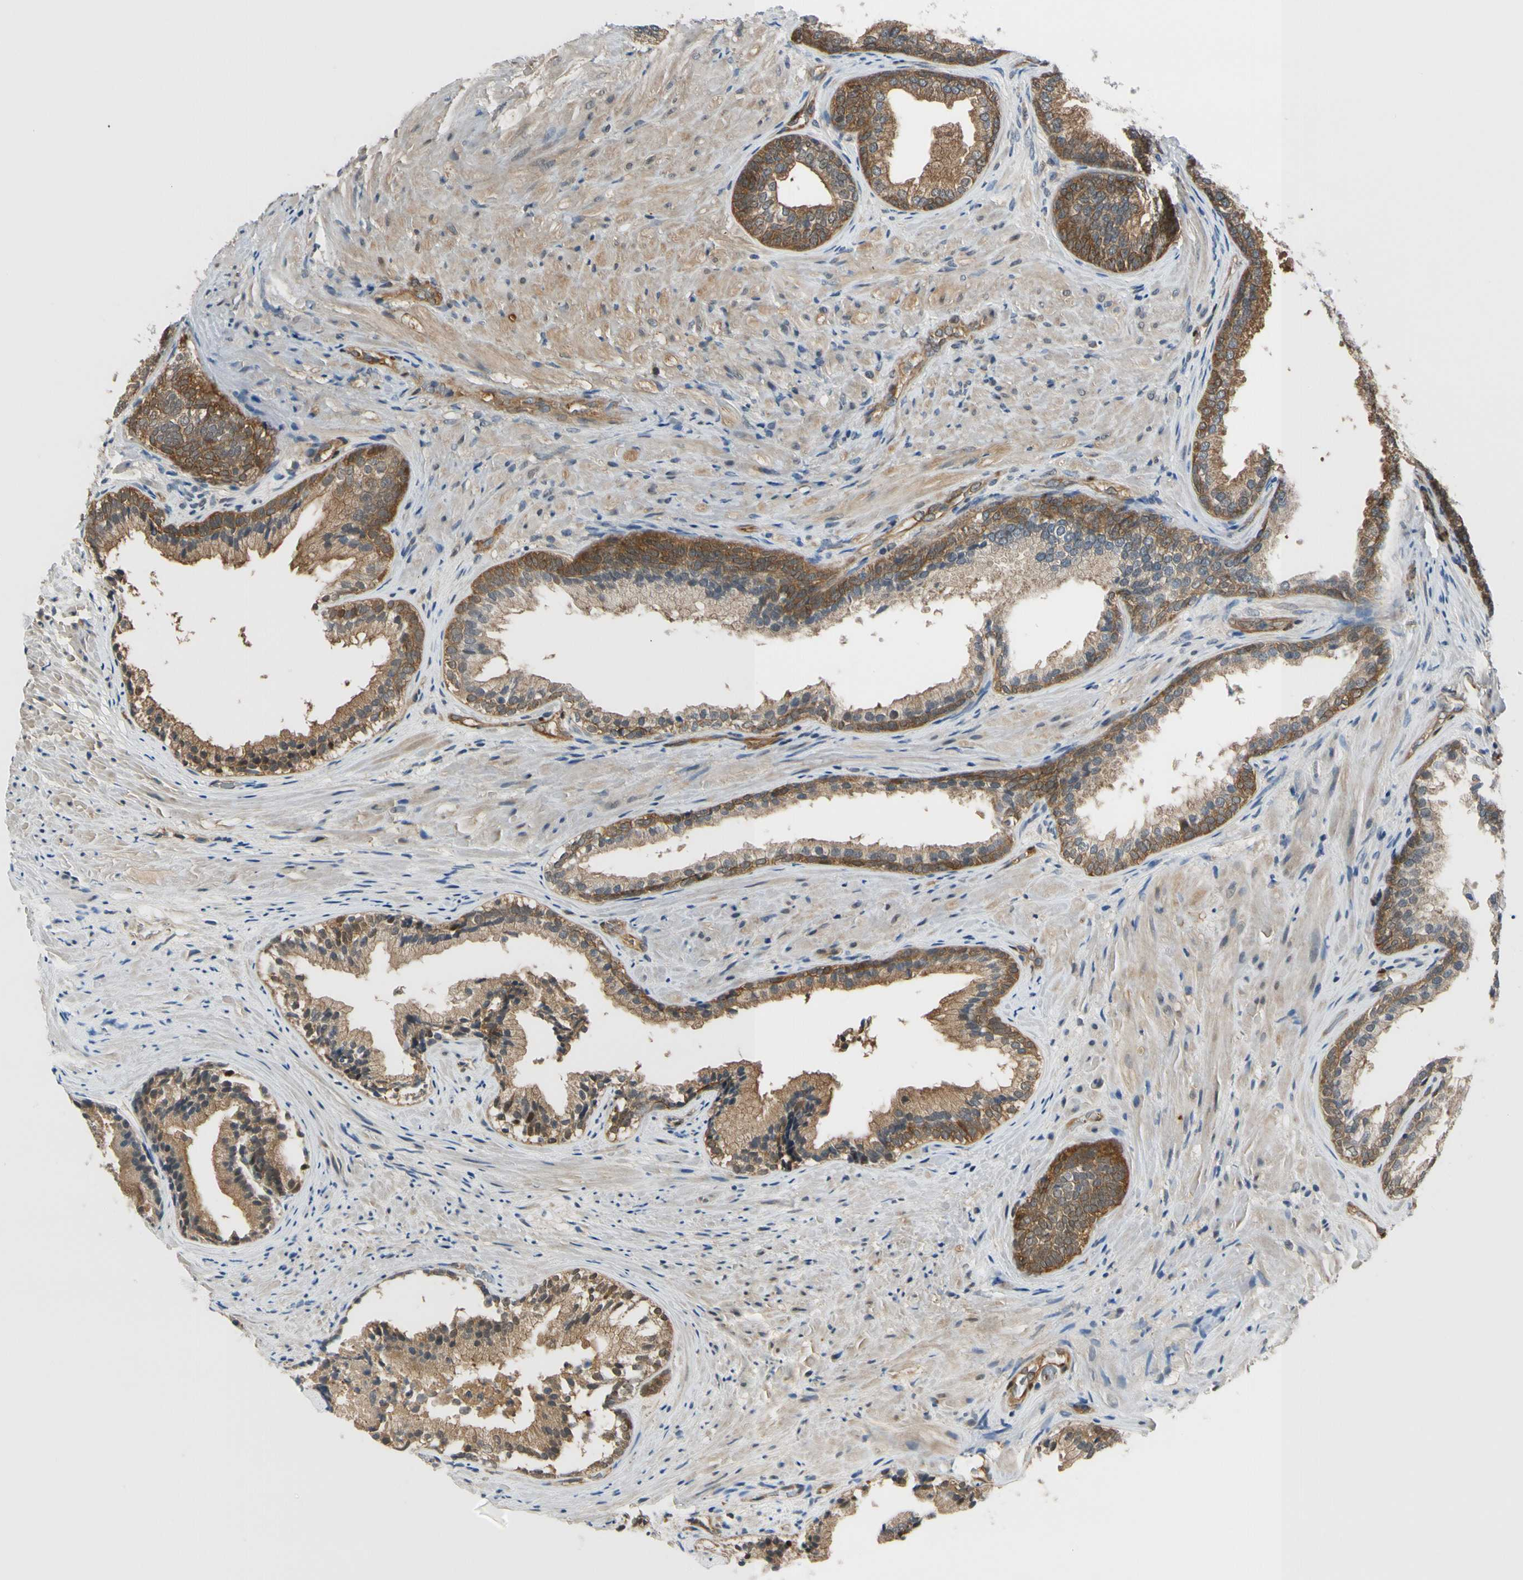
{"staining": {"intensity": "moderate", "quantity": "25%-75%", "location": "cytoplasmic/membranous"}, "tissue": "prostate", "cell_type": "Glandular cells", "image_type": "normal", "snomed": [{"axis": "morphology", "description": "Normal tissue, NOS"}, {"axis": "topography", "description": "Prostate"}], "caption": "Moderate cytoplasmic/membranous staining is present in approximately 25%-75% of glandular cells in normal prostate. The staining was performed using DAB (3,3'-diaminobenzidine) to visualize the protein expression in brown, while the nuclei were stained in blue with hematoxylin (Magnification: 20x).", "gene": "RASGRF1", "patient": {"sex": "male", "age": 76}}